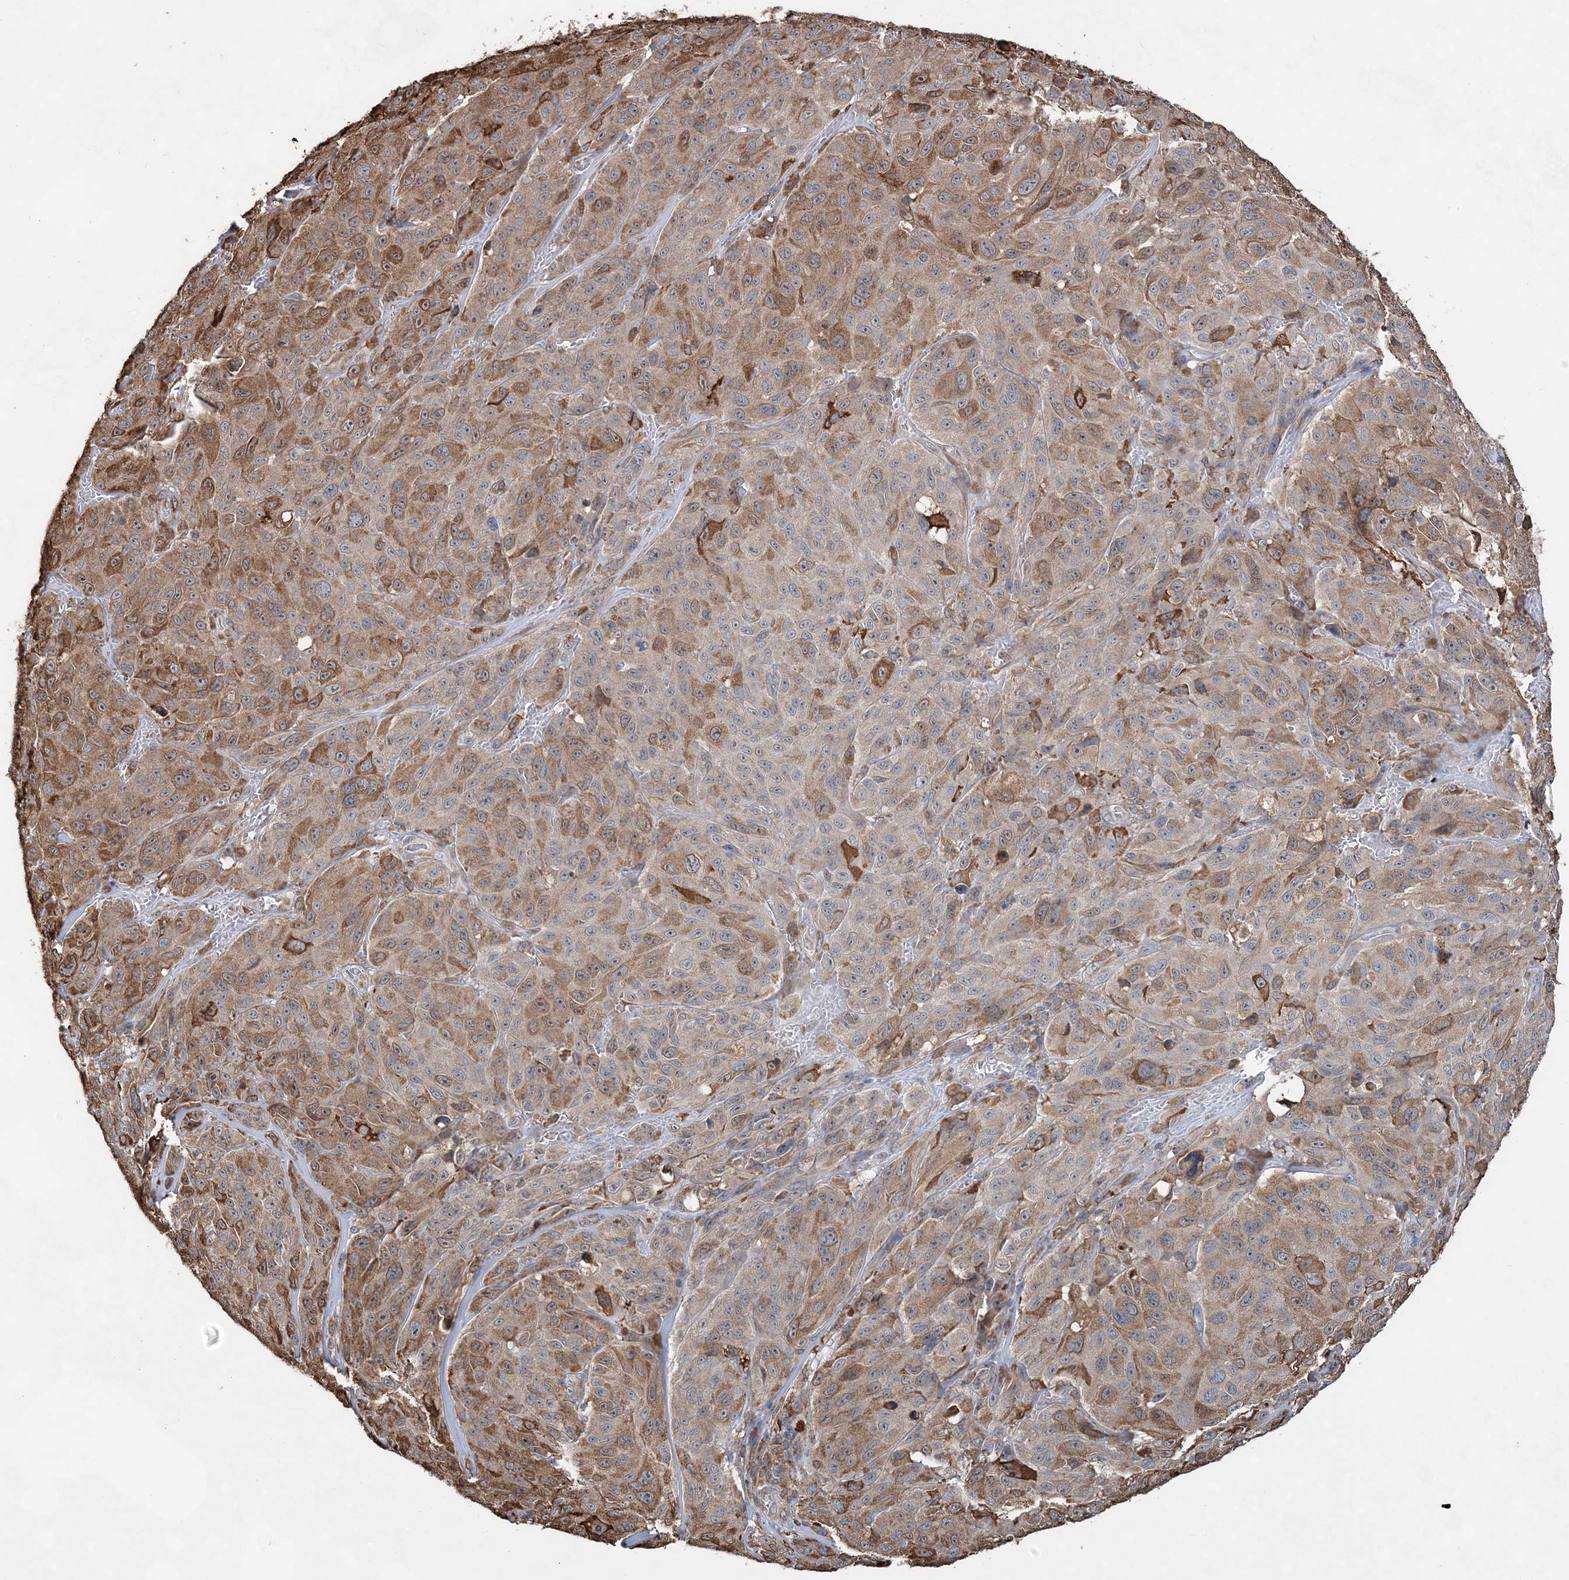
{"staining": {"intensity": "moderate", "quantity": "25%-75%", "location": "cytoplasmic/membranous"}, "tissue": "melanoma", "cell_type": "Tumor cells", "image_type": "cancer", "snomed": [{"axis": "morphology", "description": "Malignant melanoma, NOS"}, {"axis": "topography", "description": "Skin"}], "caption": "Brown immunohistochemical staining in melanoma exhibits moderate cytoplasmic/membranous staining in about 25%-75% of tumor cells.", "gene": "WDR12", "patient": {"sex": "male", "age": 66}}